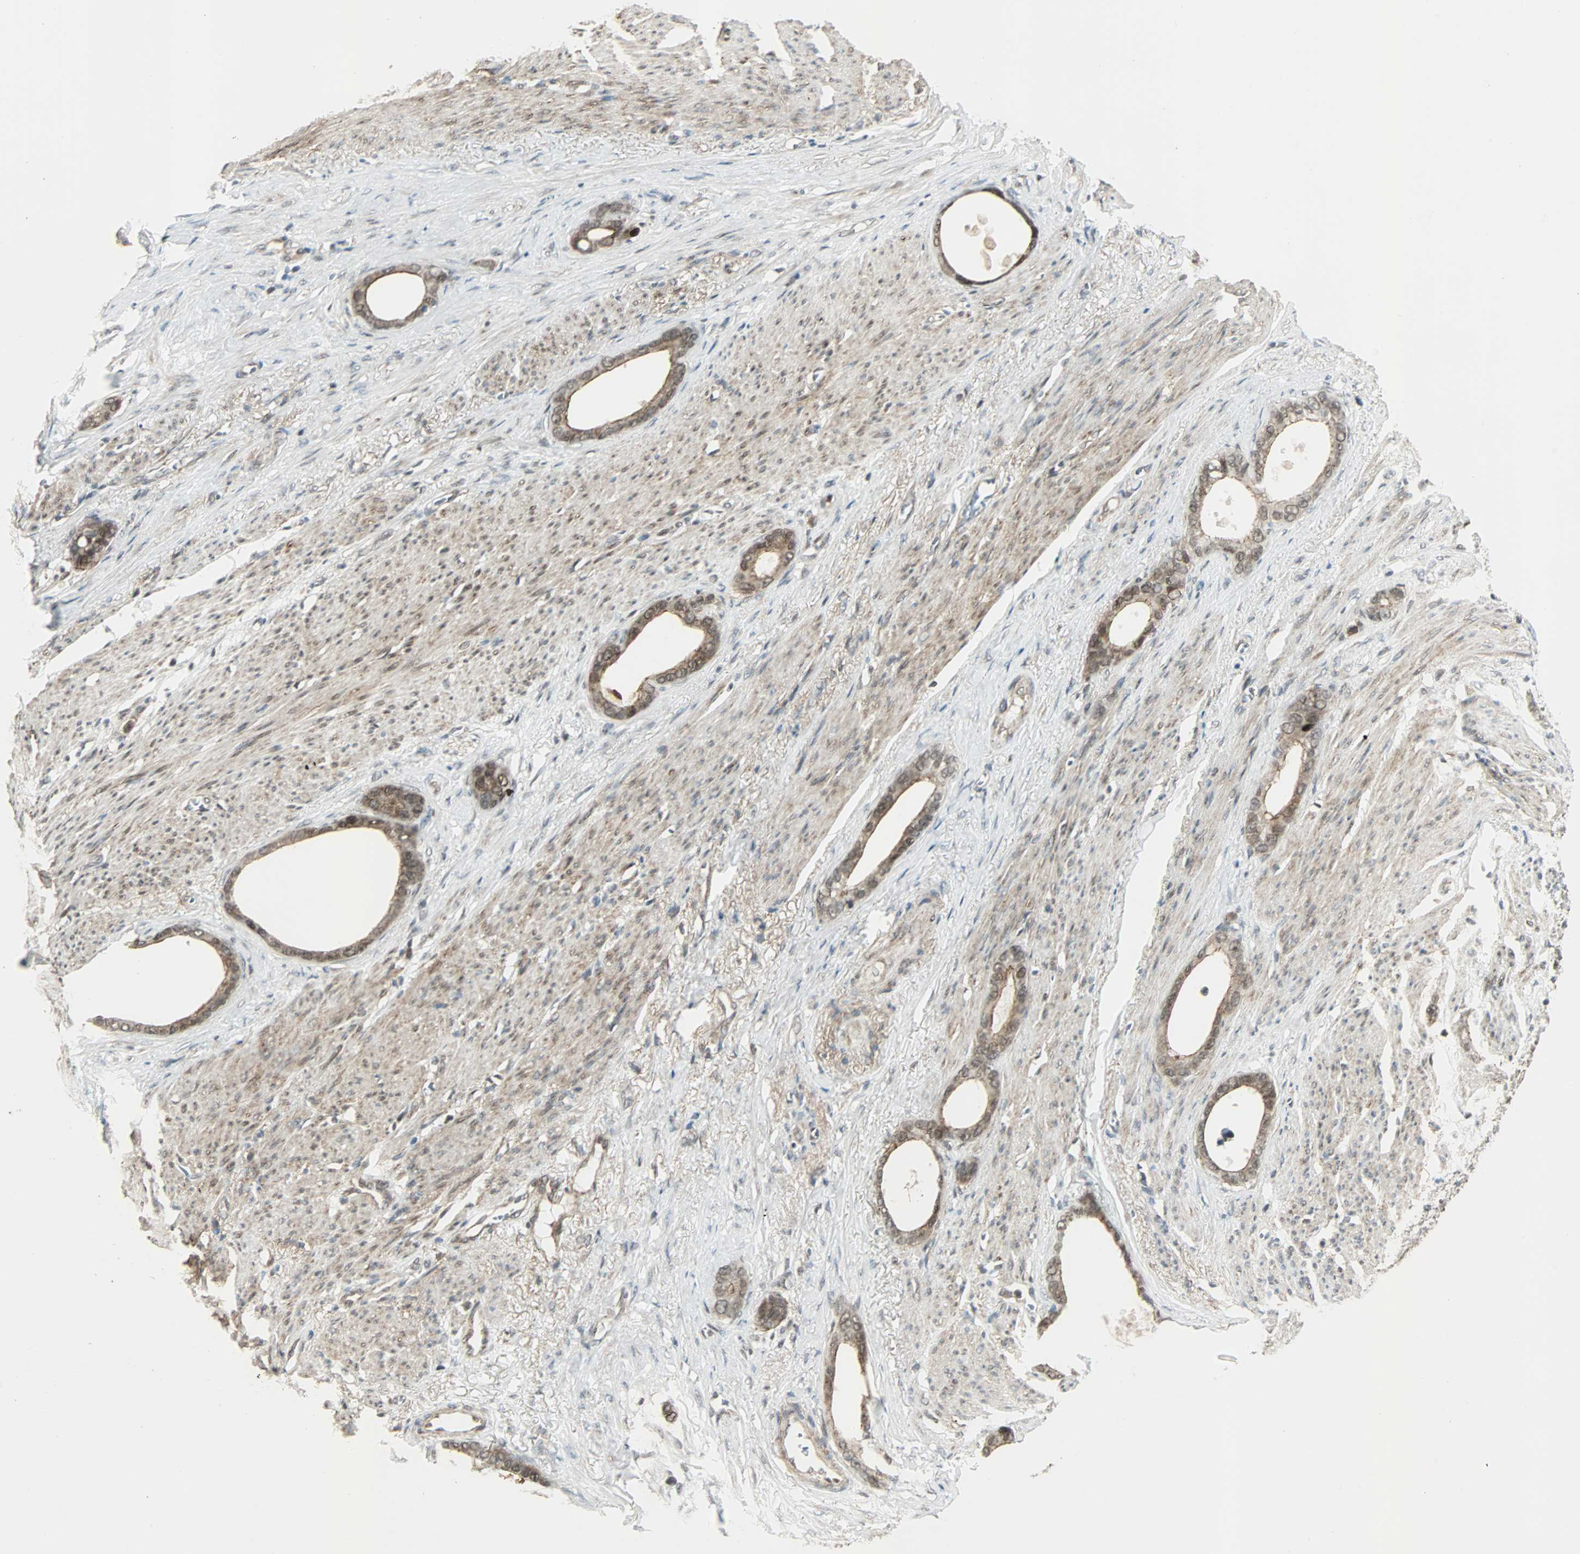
{"staining": {"intensity": "weak", "quantity": ">75%", "location": "cytoplasmic/membranous,nuclear"}, "tissue": "stomach cancer", "cell_type": "Tumor cells", "image_type": "cancer", "snomed": [{"axis": "morphology", "description": "Adenocarcinoma, NOS"}, {"axis": "topography", "description": "Stomach"}], "caption": "Immunohistochemistry (IHC) histopathology image of stomach adenocarcinoma stained for a protein (brown), which demonstrates low levels of weak cytoplasmic/membranous and nuclear staining in approximately >75% of tumor cells.", "gene": "CBX4", "patient": {"sex": "female", "age": 75}}